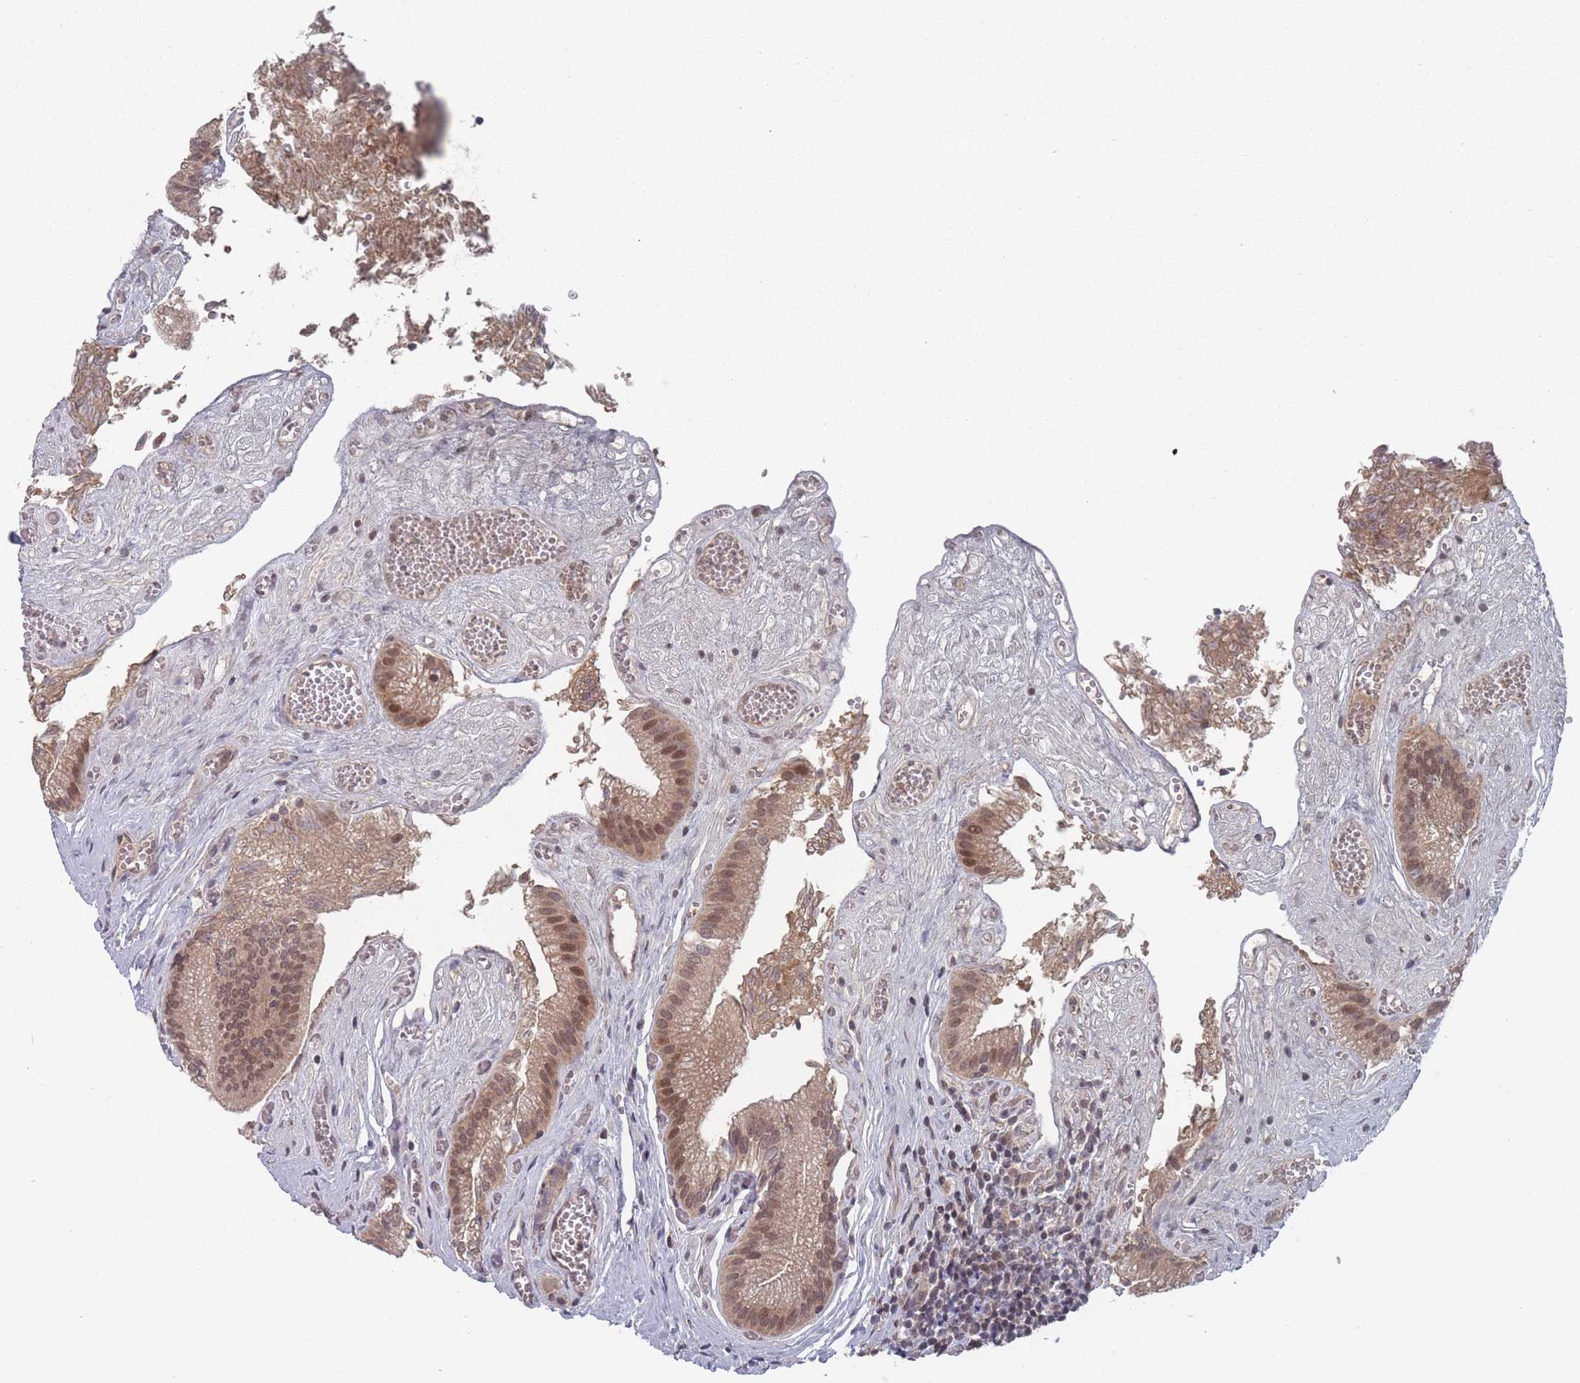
{"staining": {"intensity": "moderate", "quantity": ">75%", "location": "nuclear"}, "tissue": "gallbladder", "cell_type": "Glandular cells", "image_type": "normal", "snomed": [{"axis": "morphology", "description": "Normal tissue, NOS"}, {"axis": "topography", "description": "Gallbladder"}, {"axis": "topography", "description": "Peripheral nerve tissue"}], "caption": "Glandular cells display medium levels of moderate nuclear positivity in approximately >75% of cells in unremarkable human gallbladder. (brown staining indicates protein expression, while blue staining denotes nuclei).", "gene": "CNTRL", "patient": {"sex": "male", "age": 17}}